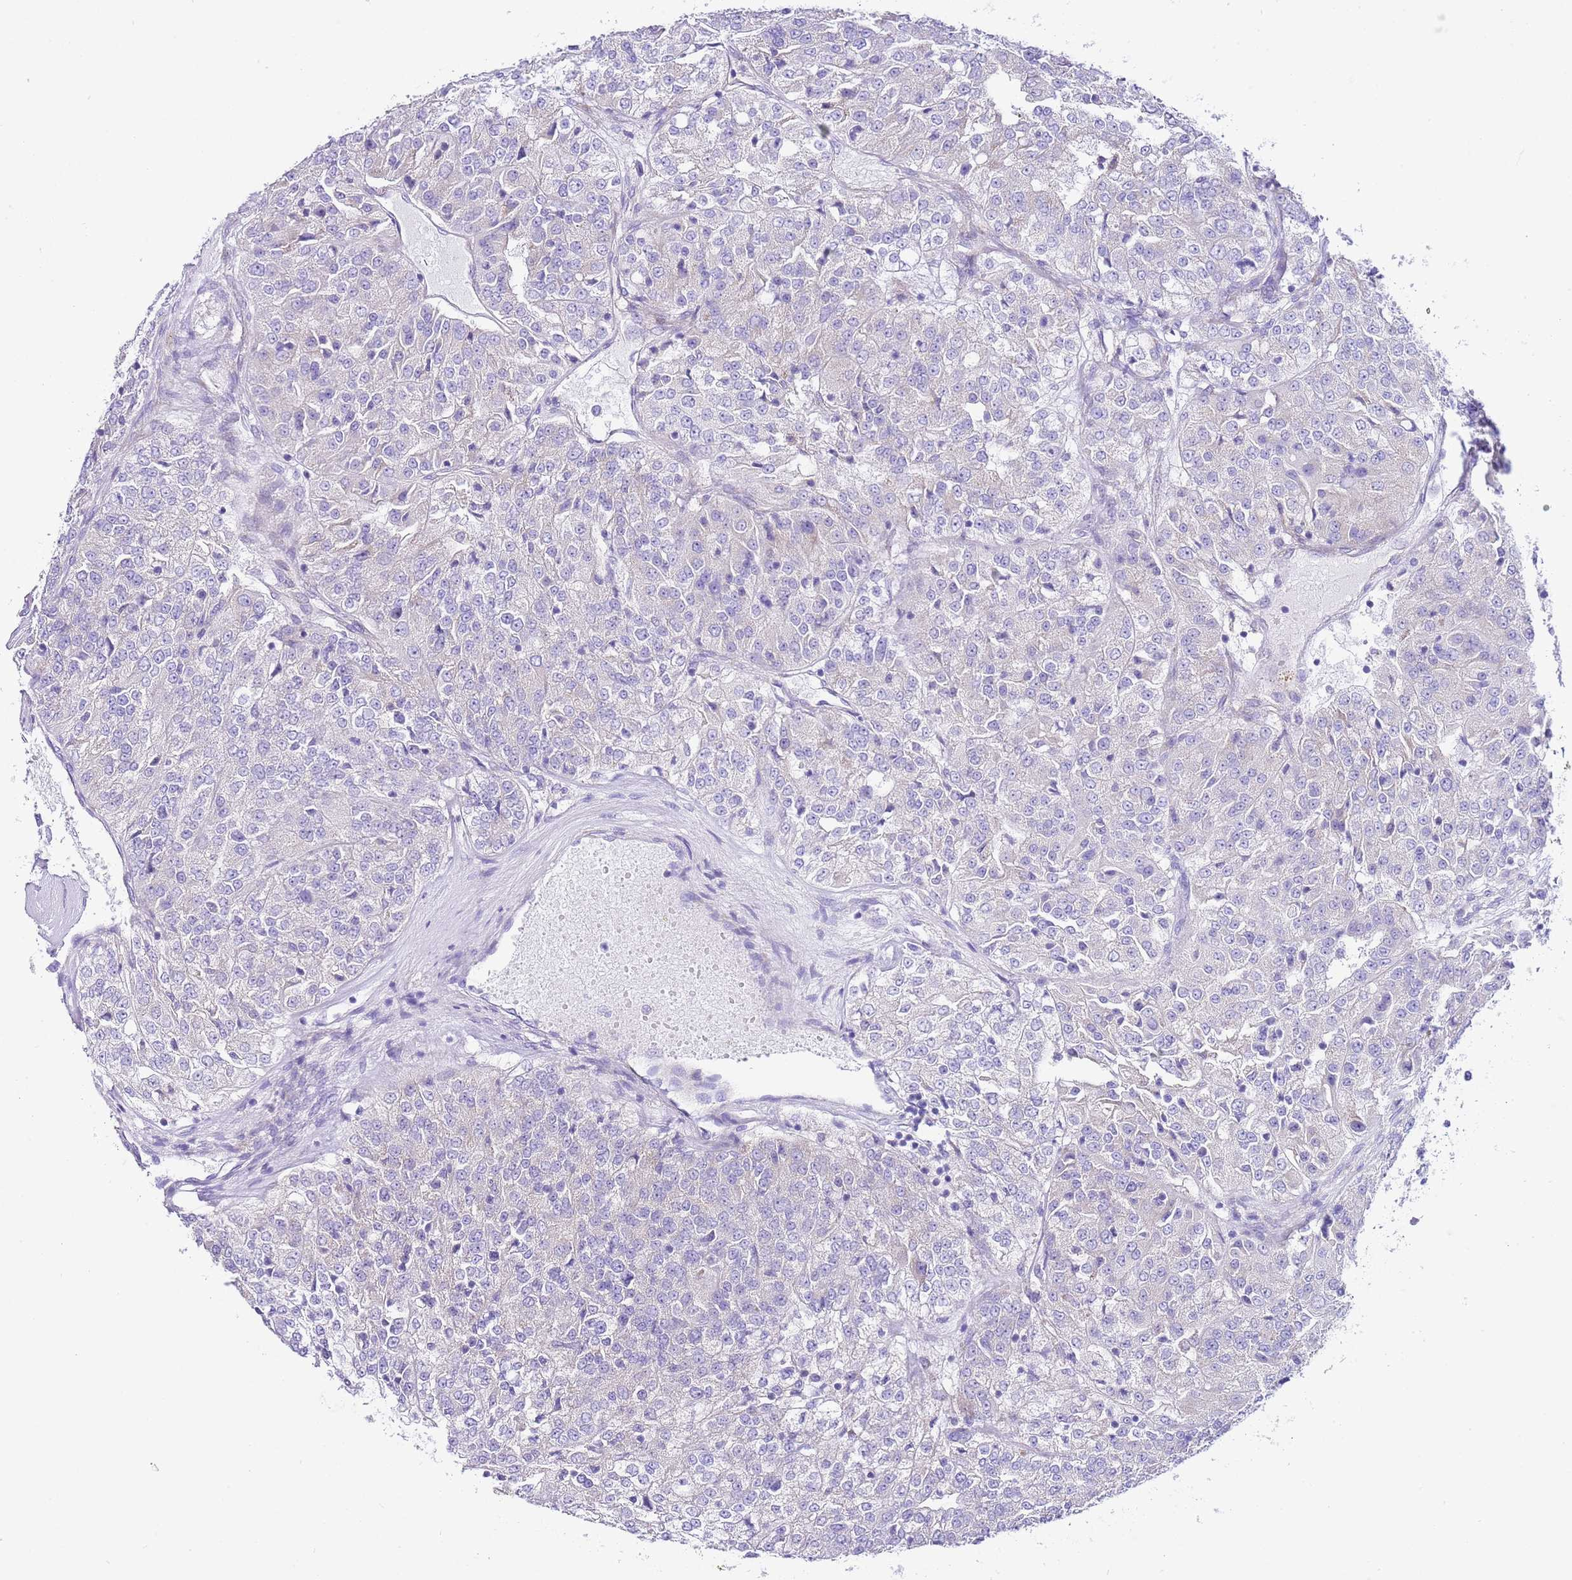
{"staining": {"intensity": "negative", "quantity": "none", "location": "none"}, "tissue": "renal cancer", "cell_type": "Tumor cells", "image_type": "cancer", "snomed": [{"axis": "morphology", "description": "Adenocarcinoma, NOS"}, {"axis": "topography", "description": "Kidney"}], "caption": "This is an IHC photomicrograph of human adenocarcinoma (renal). There is no expression in tumor cells.", "gene": "RPS10", "patient": {"sex": "female", "age": 63}}